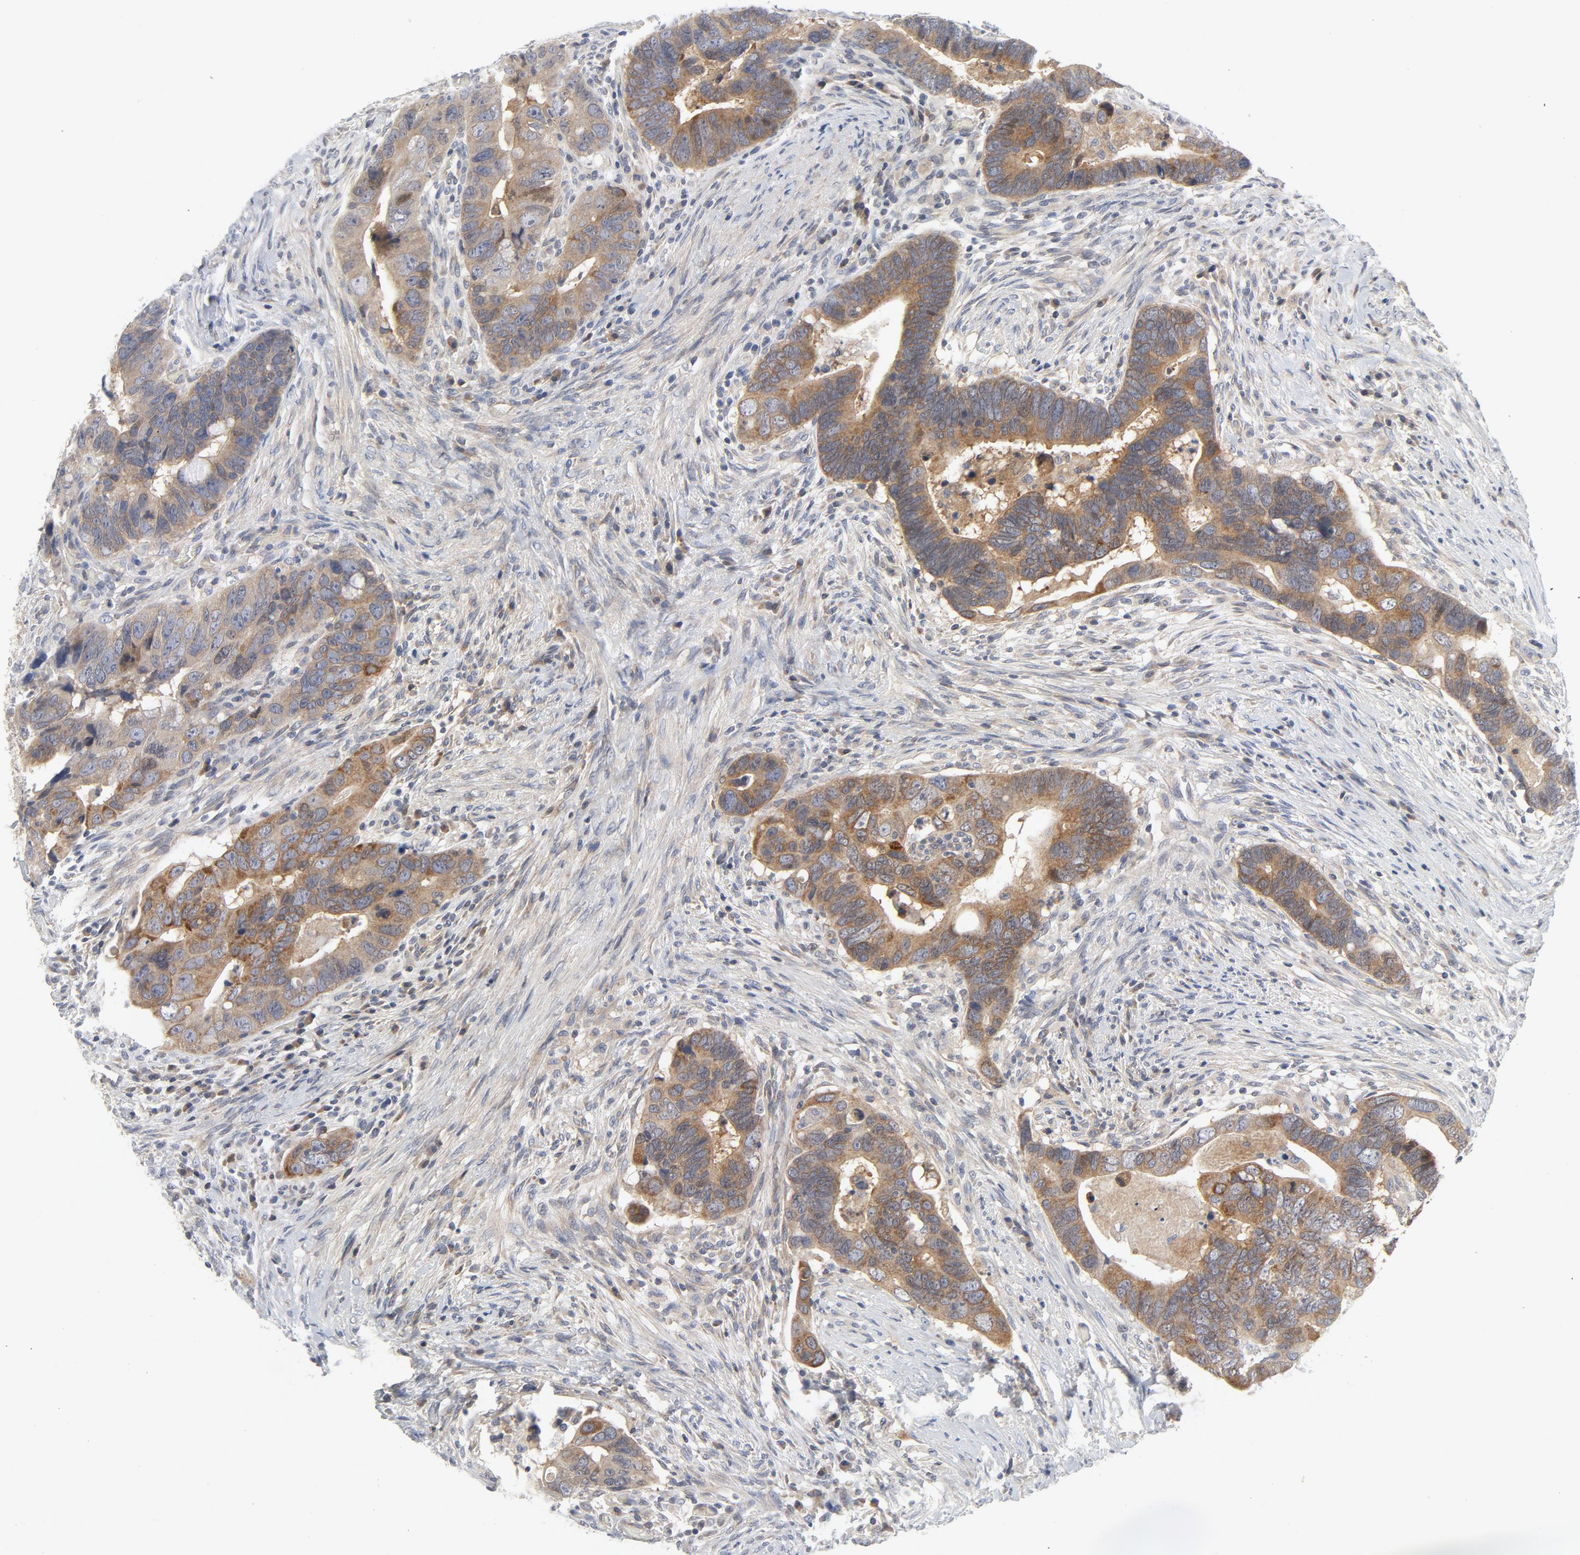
{"staining": {"intensity": "strong", "quantity": ">75%", "location": "cytoplasmic/membranous"}, "tissue": "colorectal cancer", "cell_type": "Tumor cells", "image_type": "cancer", "snomed": [{"axis": "morphology", "description": "Adenocarcinoma, NOS"}, {"axis": "topography", "description": "Rectum"}], "caption": "Colorectal cancer (adenocarcinoma) stained with a brown dye reveals strong cytoplasmic/membranous positive expression in about >75% of tumor cells.", "gene": "BAD", "patient": {"sex": "male", "age": 53}}